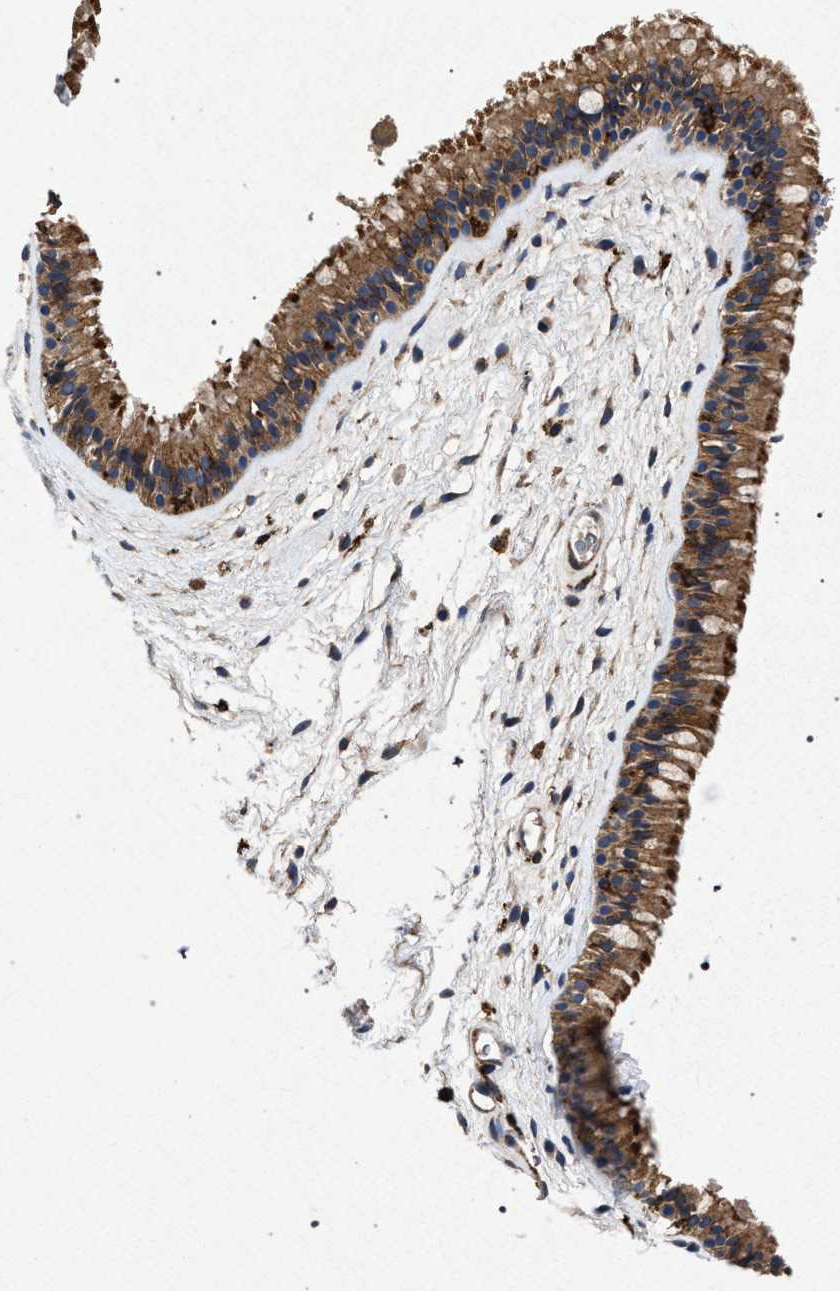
{"staining": {"intensity": "moderate", "quantity": ">75%", "location": "cytoplasmic/membranous"}, "tissue": "nasopharynx", "cell_type": "Respiratory epithelial cells", "image_type": "normal", "snomed": [{"axis": "morphology", "description": "Normal tissue, NOS"}, {"axis": "morphology", "description": "Inflammation, NOS"}, {"axis": "topography", "description": "Nasopharynx"}], "caption": "Nasopharynx stained with a protein marker reveals moderate staining in respiratory epithelial cells.", "gene": "MARCKS", "patient": {"sex": "male", "age": 48}}